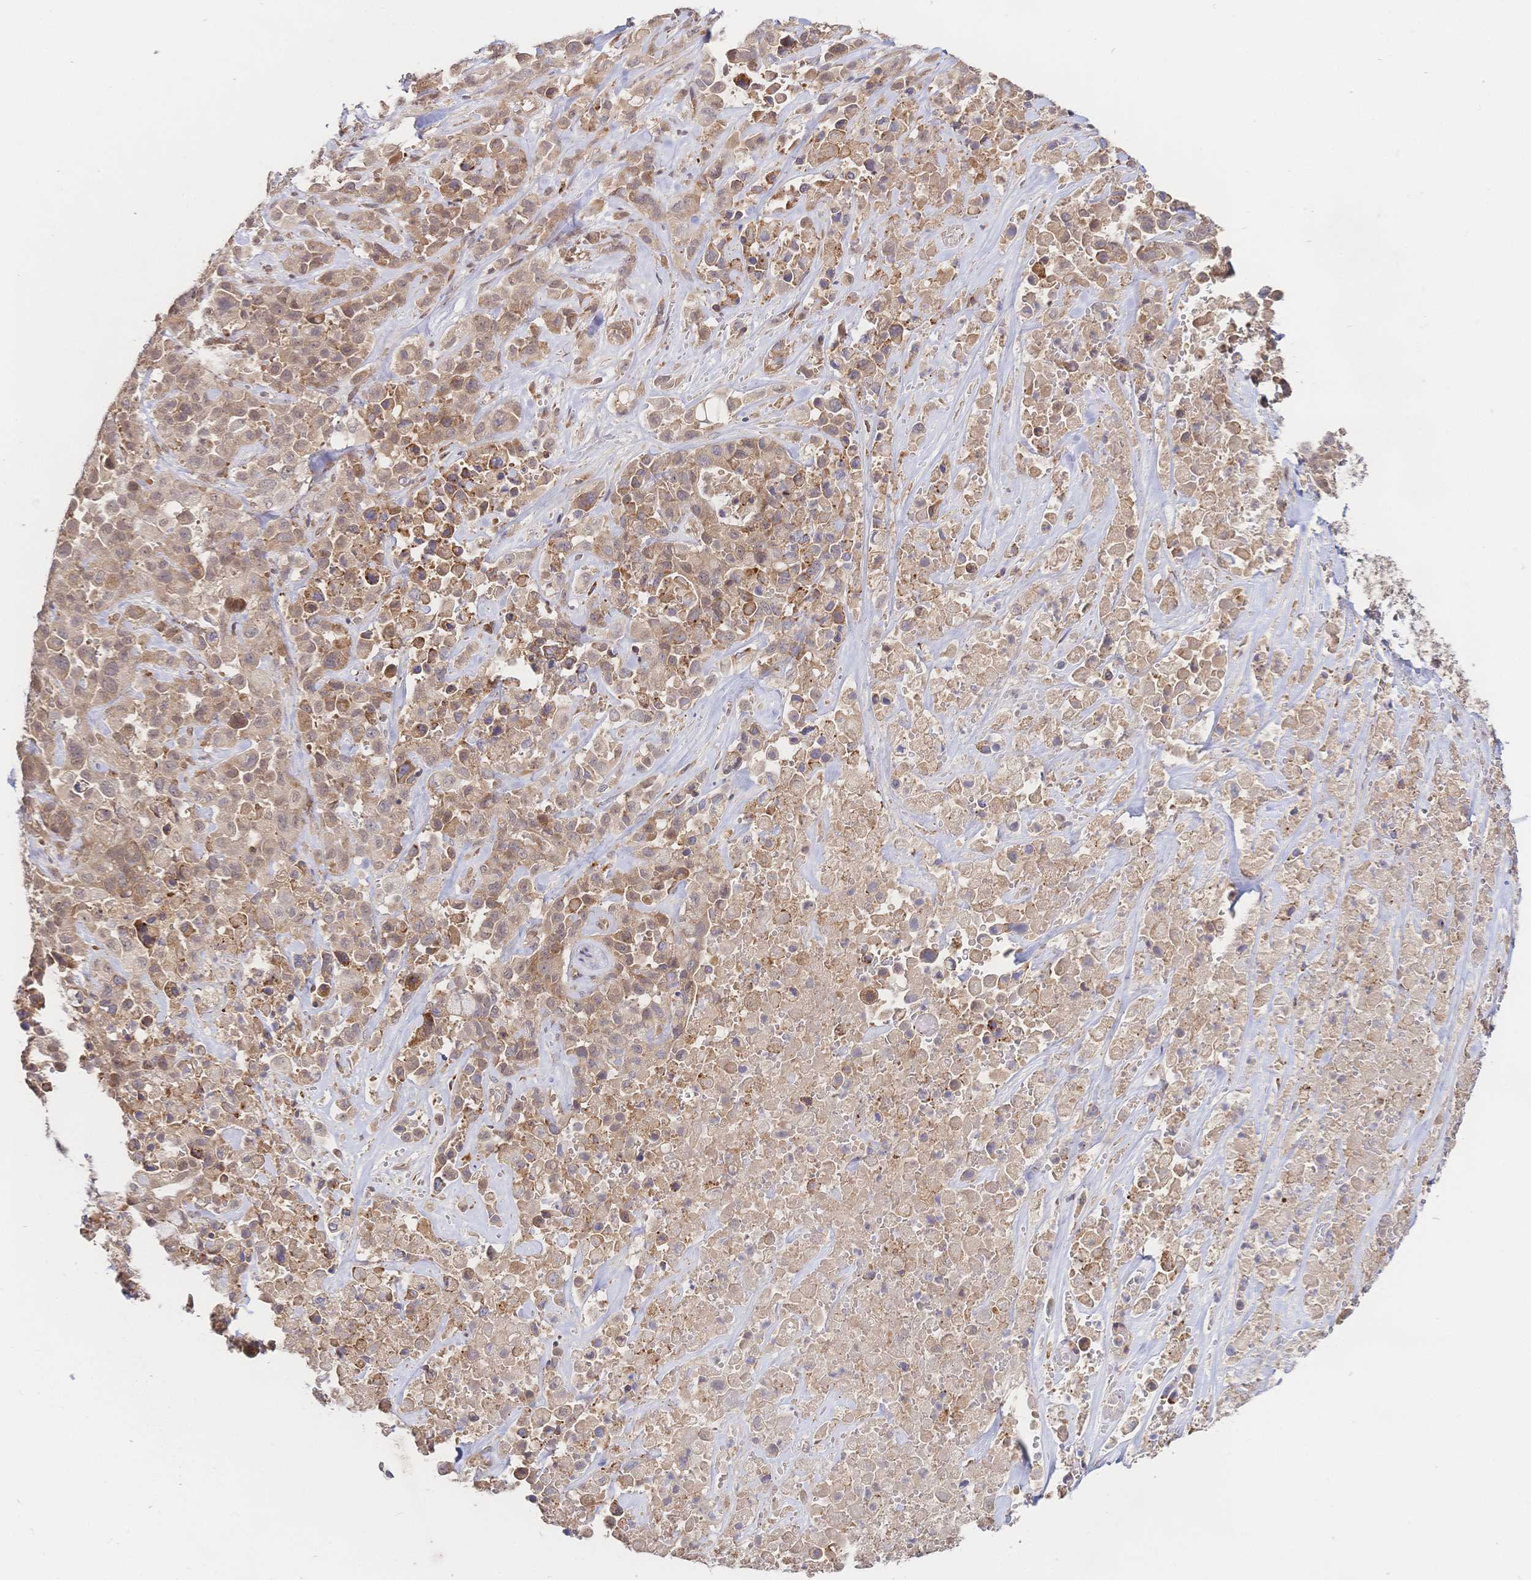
{"staining": {"intensity": "moderate", "quantity": ">75%", "location": "cytoplasmic/membranous,nuclear"}, "tissue": "pancreatic cancer", "cell_type": "Tumor cells", "image_type": "cancer", "snomed": [{"axis": "morphology", "description": "Adenocarcinoma, NOS"}, {"axis": "topography", "description": "Pancreas"}], "caption": "Pancreatic adenocarcinoma stained with a protein marker displays moderate staining in tumor cells.", "gene": "LMO4", "patient": {"sex": "male", "age": 44}}